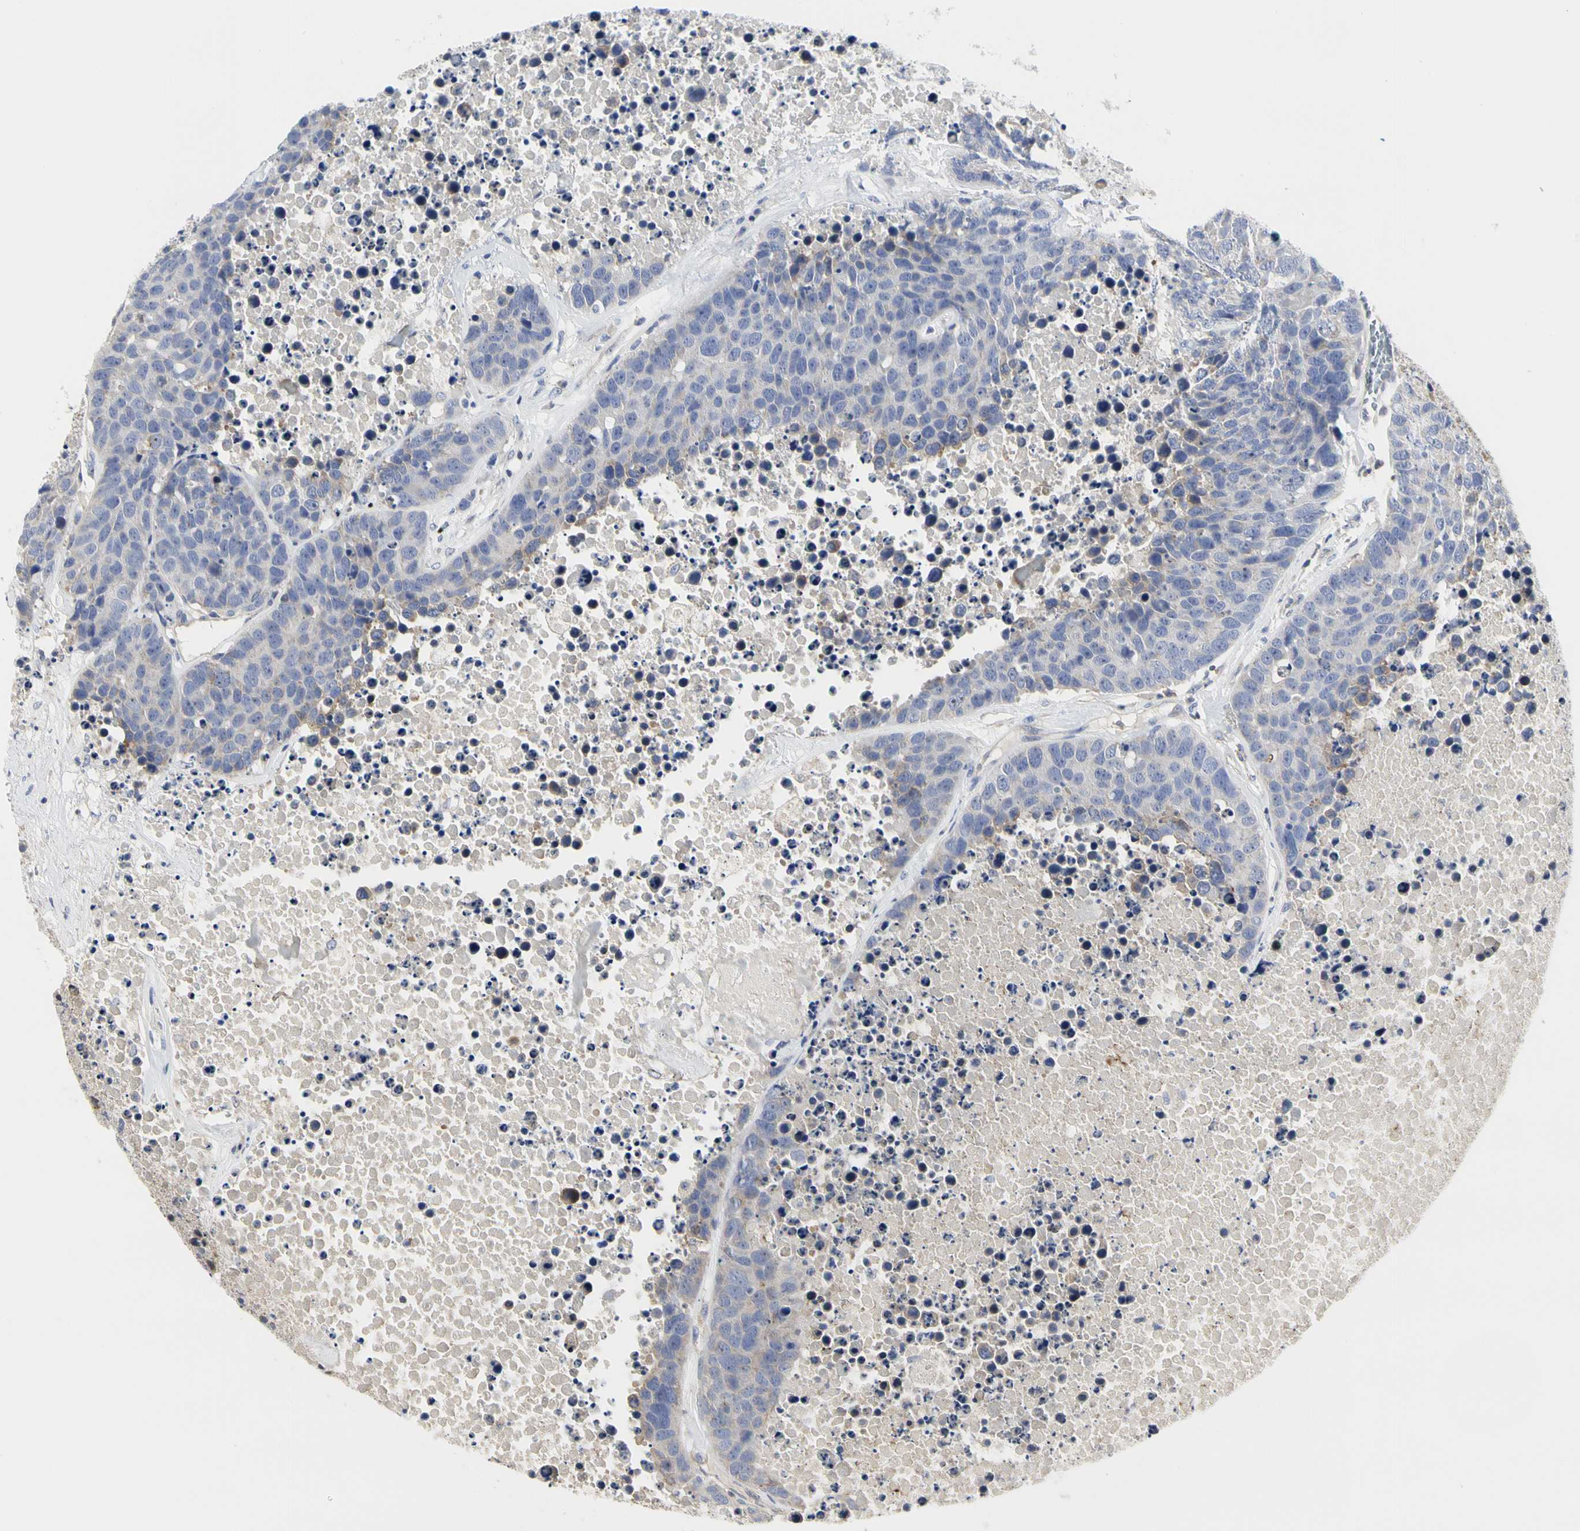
{"staining": {"intensity": "weak", "quantity": "<25%", "location": "cytoplasmic/membranous"}, "tissue": "carcinoid", "cell_type": "Tumor cells", "image_type": "cancer", "snomed": [{"axis": "morphology", "description": "Carcinoid, malignant, NOS"}, {"axis": "topography", "description": "Lung"}], "caption": "Tumor cells are negative for protein expression in human carcinoid.", "gene": "SHANK2", "patient": {"sex": "male", "age": 60}}